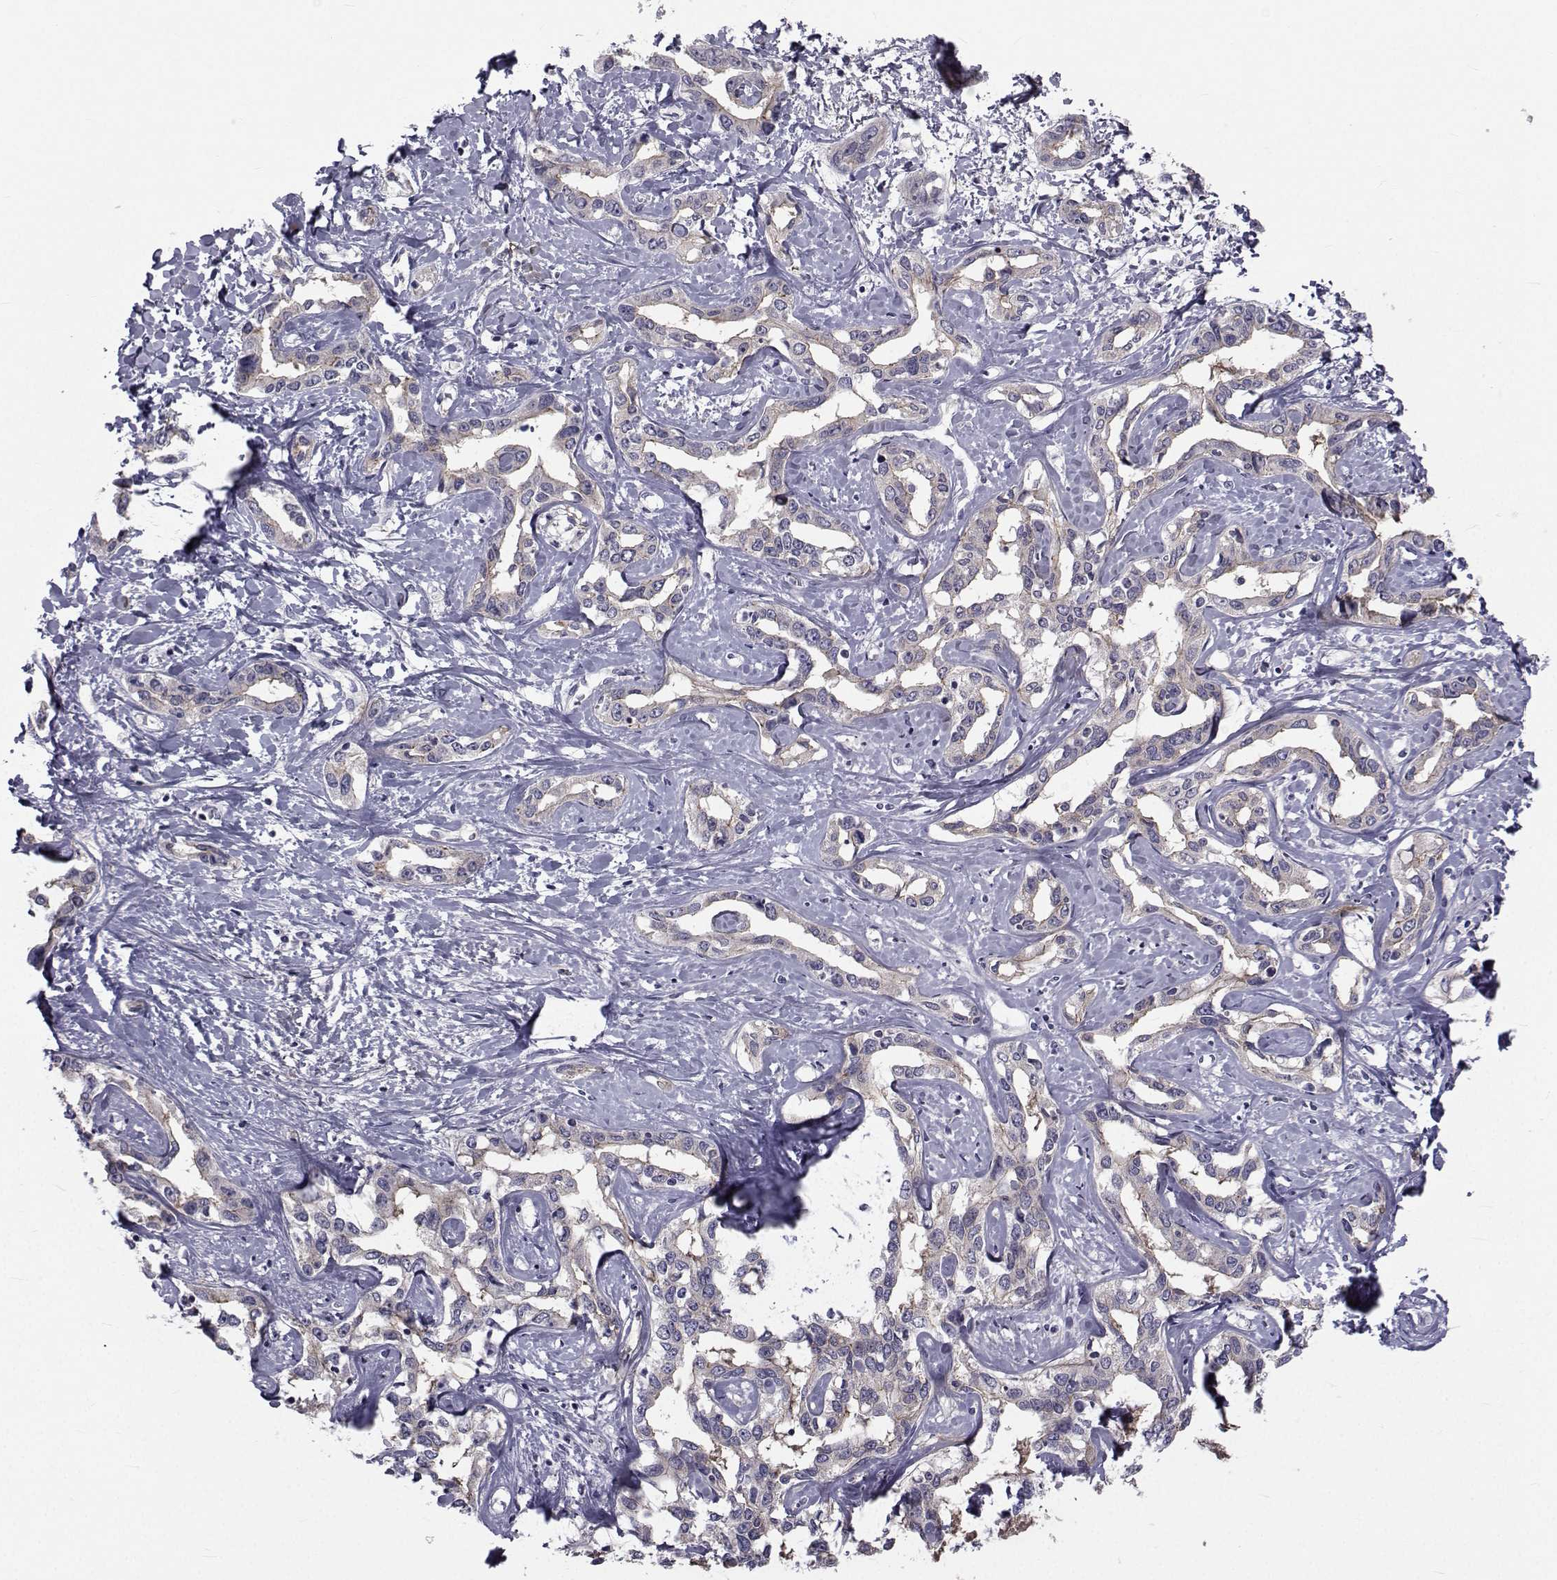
{"staining": {"intensity": "weak", "quantity": "<25%", "location": "cytoplasmic/membranous"}, "tissue": "liver cancer", "cell_type": "Tumor cells", "image_type": "cancer", "snomed": [{"axis": "morphology", "description": "Cholangiocarcinoma"}, {"axis": "topography", "description": "Liver"}], "caption": "Protein analysis of cholangiocarcinoma (liver) reveals no significant expression in tumor cells. (Immunohistochemistry (ihc), brightfield microscopy, high magnification).", "gene": "SLC30A10", "patient": {"sex": "male", "age": 59}}